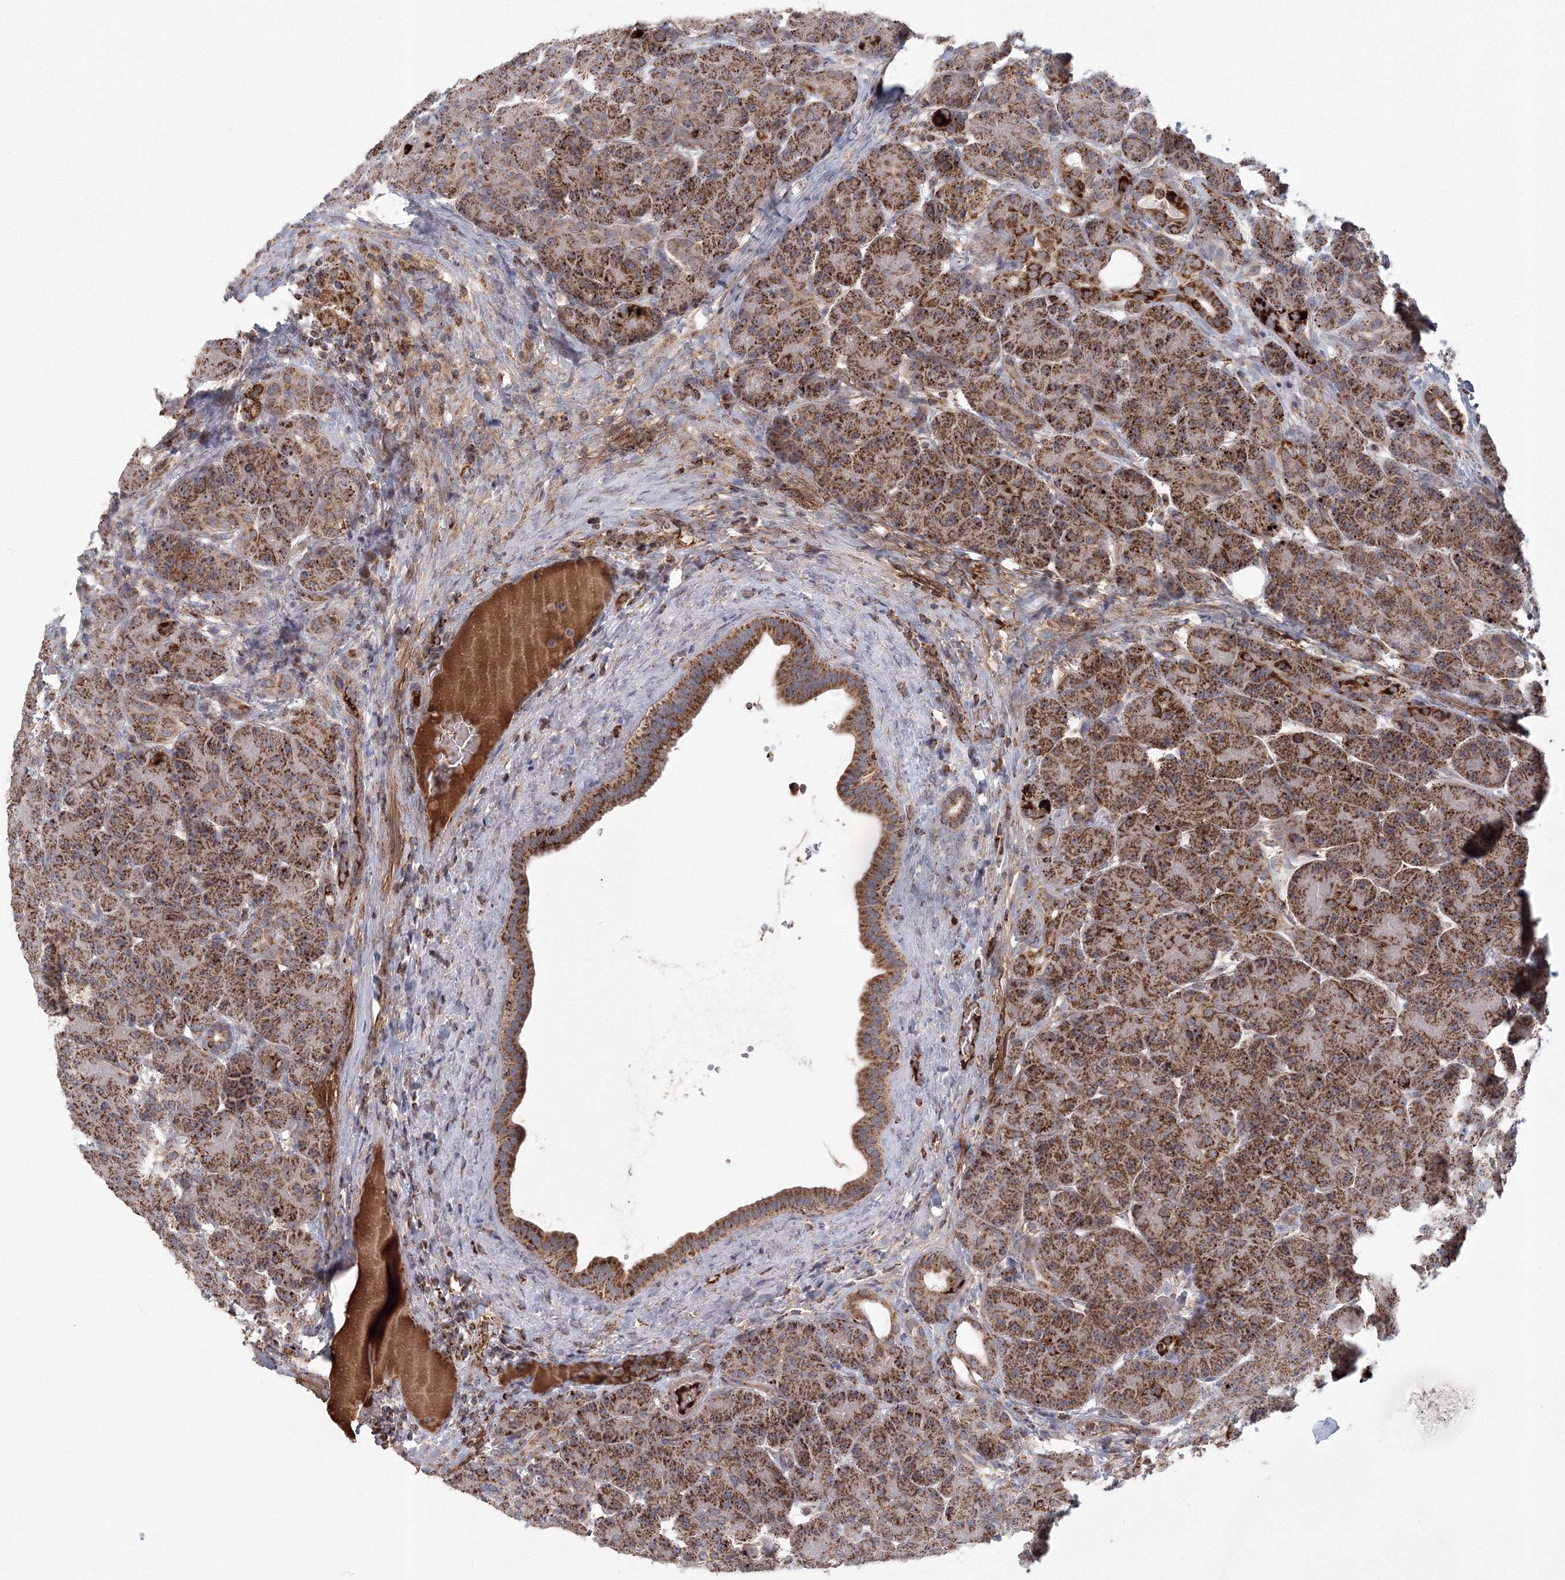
{"staining": {"intensity": "strong", "quantity": ">75%", "location": "cytoplasmic/membranous"}, "tissue": "pancreas", "cell_type": "Exocrine glandular cells", "image_type": "normal", "snomed": [{"axis": "morphology", "description": "Normal tissue, NOS"}, {"axis": "topography", "description": "Pancreas"}], "caption": "The immunohistochemical stain labels strong cytoplasmic/membranous expression in exocrine glandular cells of normal pancreas.", "gene": "GRPEL1", "patient": {"sex": "male", "age": 63}}